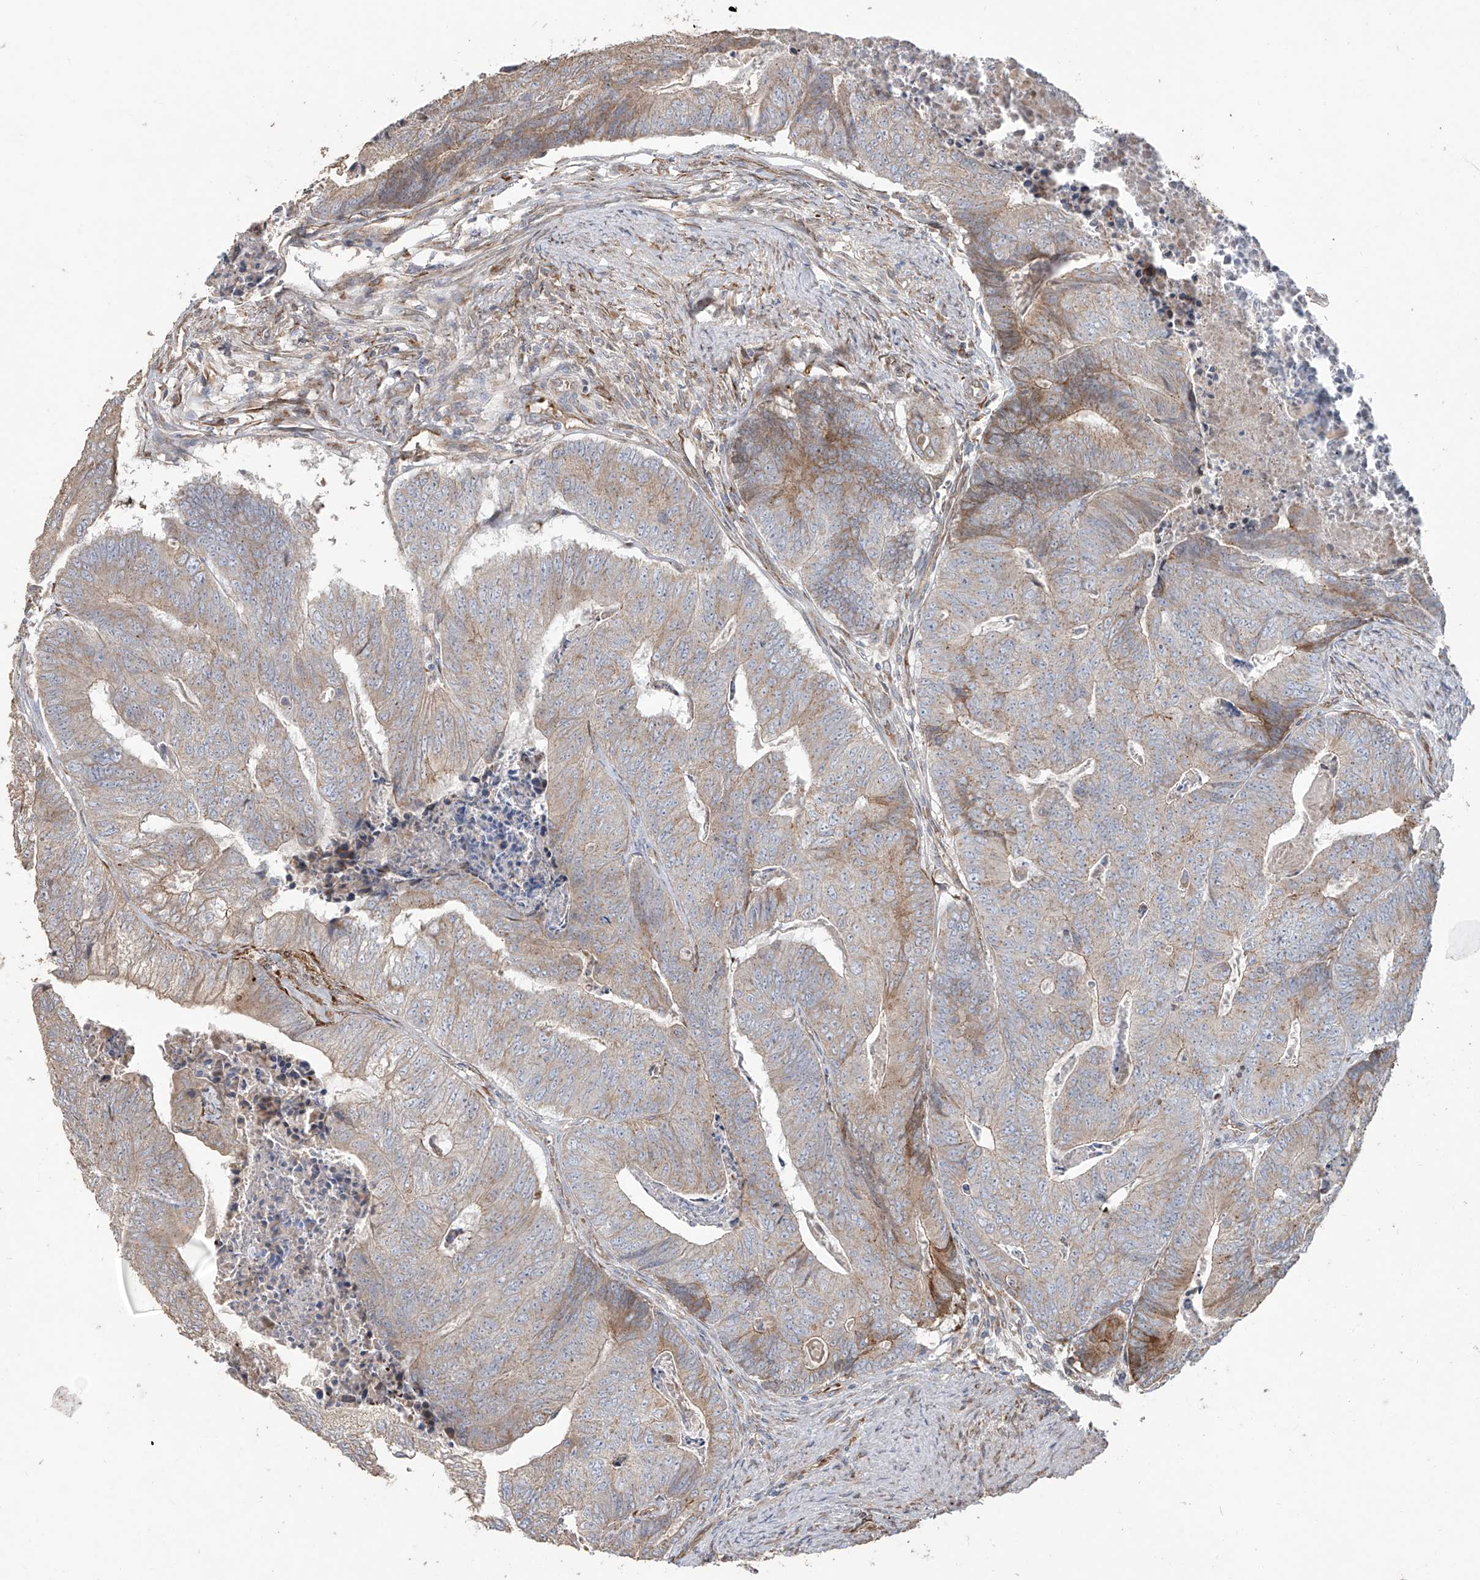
{"staining": {"intensity": "weak", "quantity": "25%-75%", "location": "cytoplasmic/membranous"}, "tissue": "colorectal cancer", "cell_type": "Tumor cells", "image_type": "cancer", "snomed": [{"axis": "morphology", "description": "Adenocarcinoma, NOS"}, {"axis": "topography", "description": "Colon"}], "caption": "Protein positivity by immunohistochemistry exhibits weak cytoplasmic/membranous expression in approximately 25%-75% of tumor cells in adenocarcinoma (colorectal).", "gene": "ABTB1", "patient": {"sex": "female", "age": 67}}